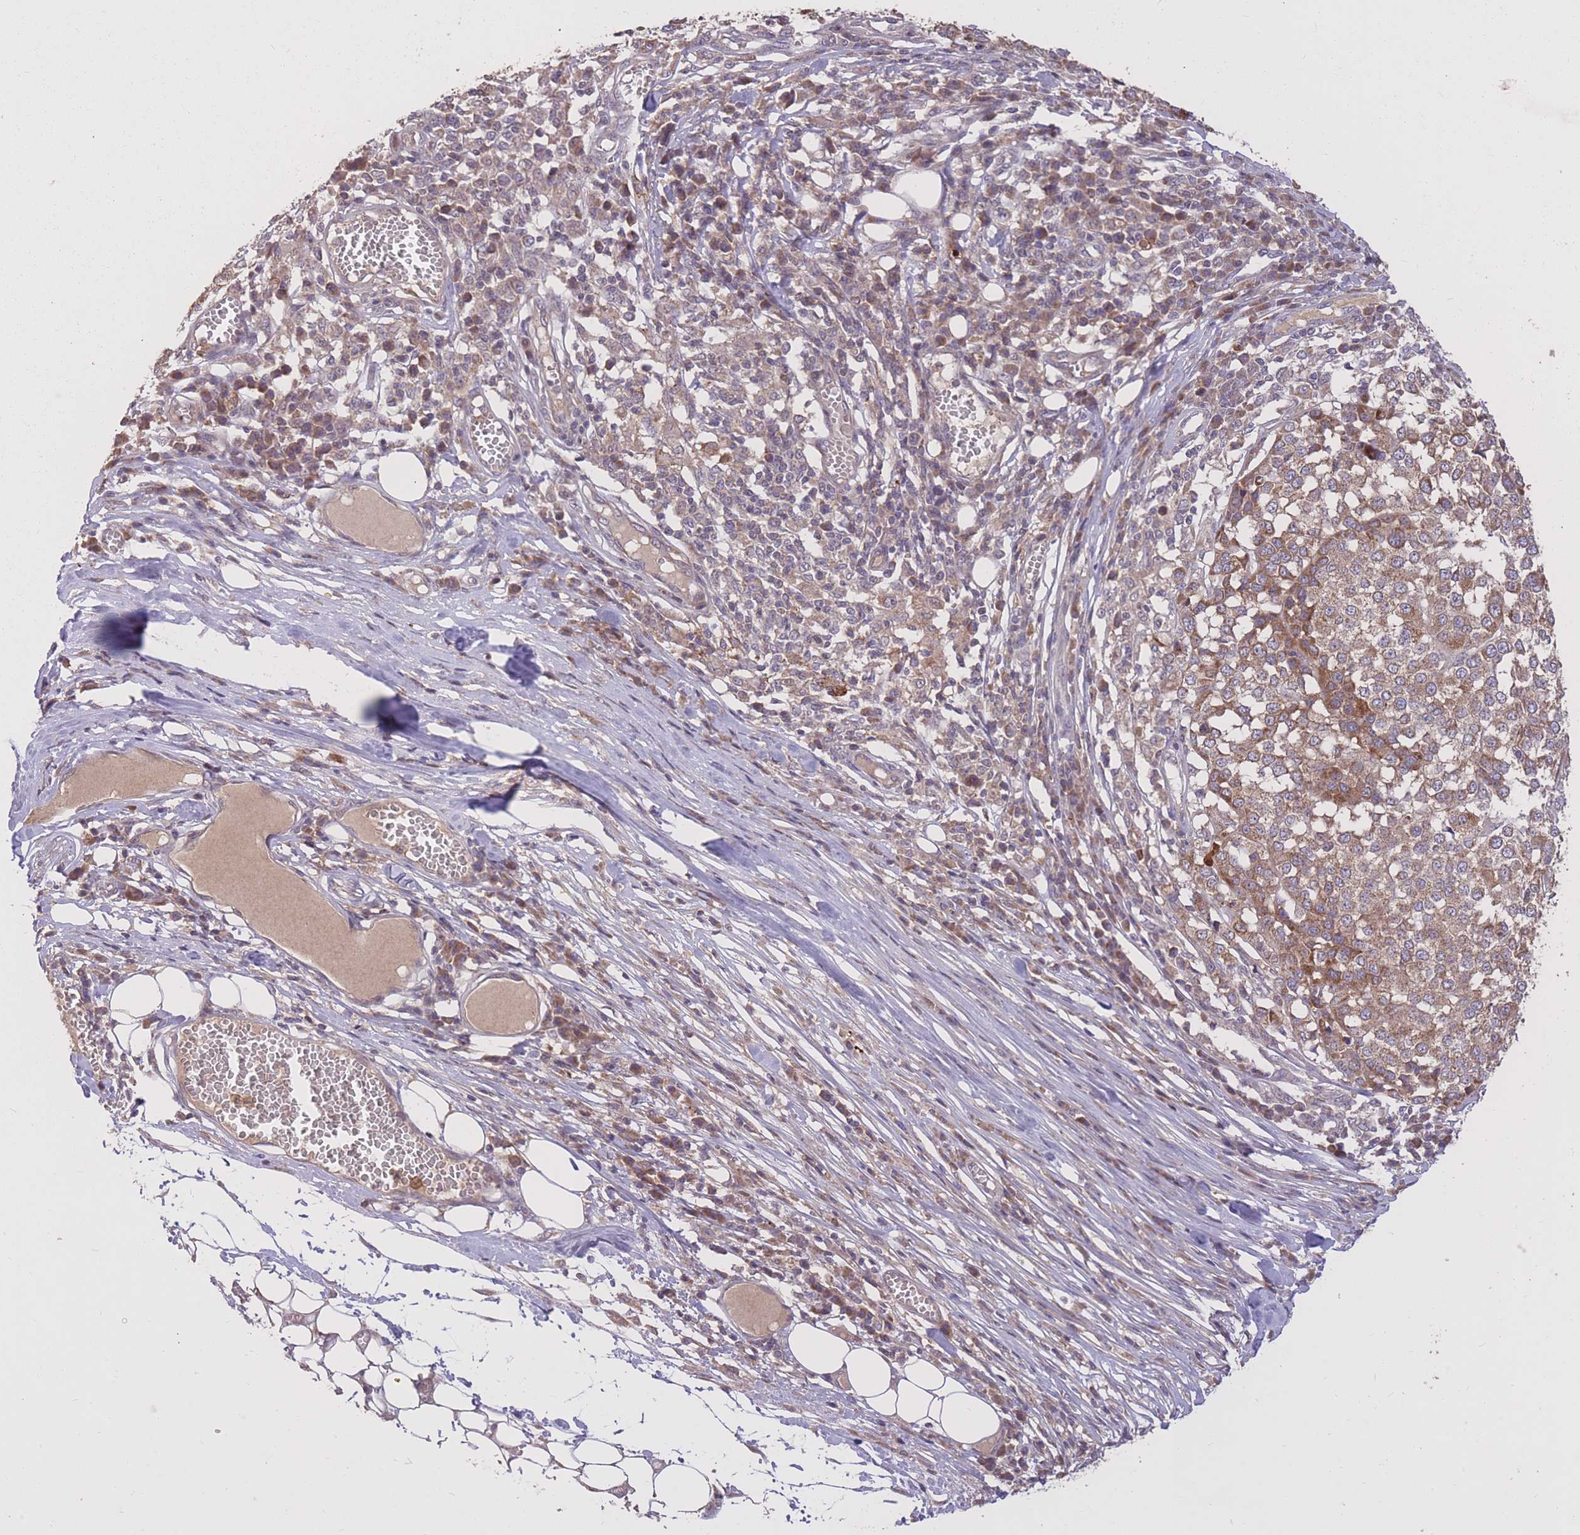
{"staining": {"intensity": "moderate", "quantity": ">75%", "location": "cytoplasmic/membranous"}, "tissue": "melanoma", "cell_type": "Tumor cells", "image_type": "cancer", "snomed": [{"axis": "morphology", "description": "Malignant melanoma, Metastatic site"}, {"axis": "topography", "description": "Lymph node"}], "caption": "Protein positivity by immunohistochemistry shows moderate cytoplasmic/membranous staining in about >75% of tumor cells in melanoma.", "gene": "IGF2BP2", "patient": {"sex": "male", "age": 44}}